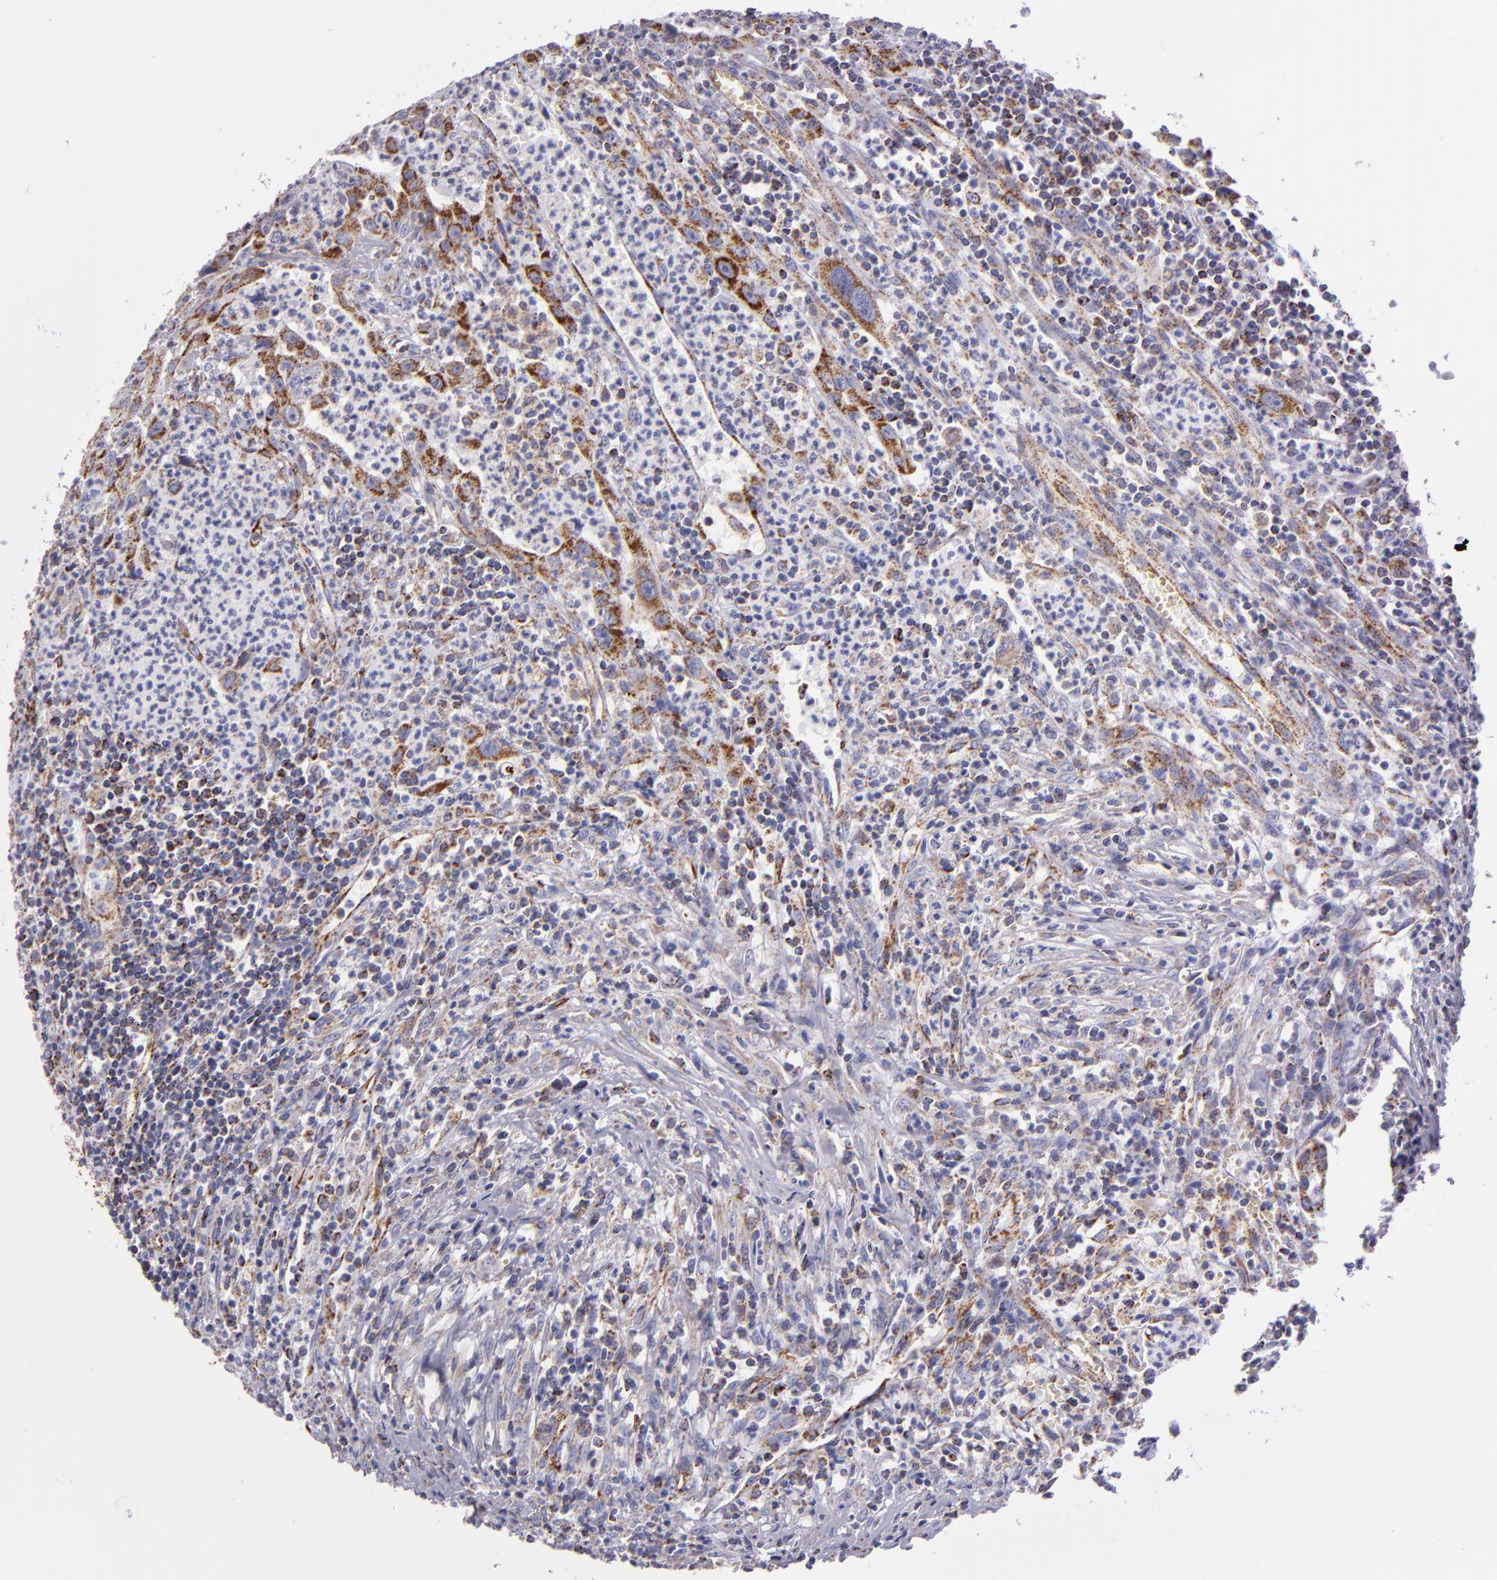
{"staining": {"intensity": "moderate", "quantity": "25%-75%", "location": "cytoplasmic/membranous"}, "tissue": "urothelial cancer", "cell_type": "Tumor cells", "image_type": "cancer", "snomed": [{"axis": "morphology", "description": "Urothelial carcinoma, High grade"}, {"axis": "topography", "description": "Urinary bladder"}], "caption": "IHC of human urothelial carcinoma (high-grade) reveals medium levels of moderate cytoplasmic/membranous staining in approximately 25%-75% of tumor cells.", "gene": "HSPD1", "patient": {"sex": "male", "age": 66}}